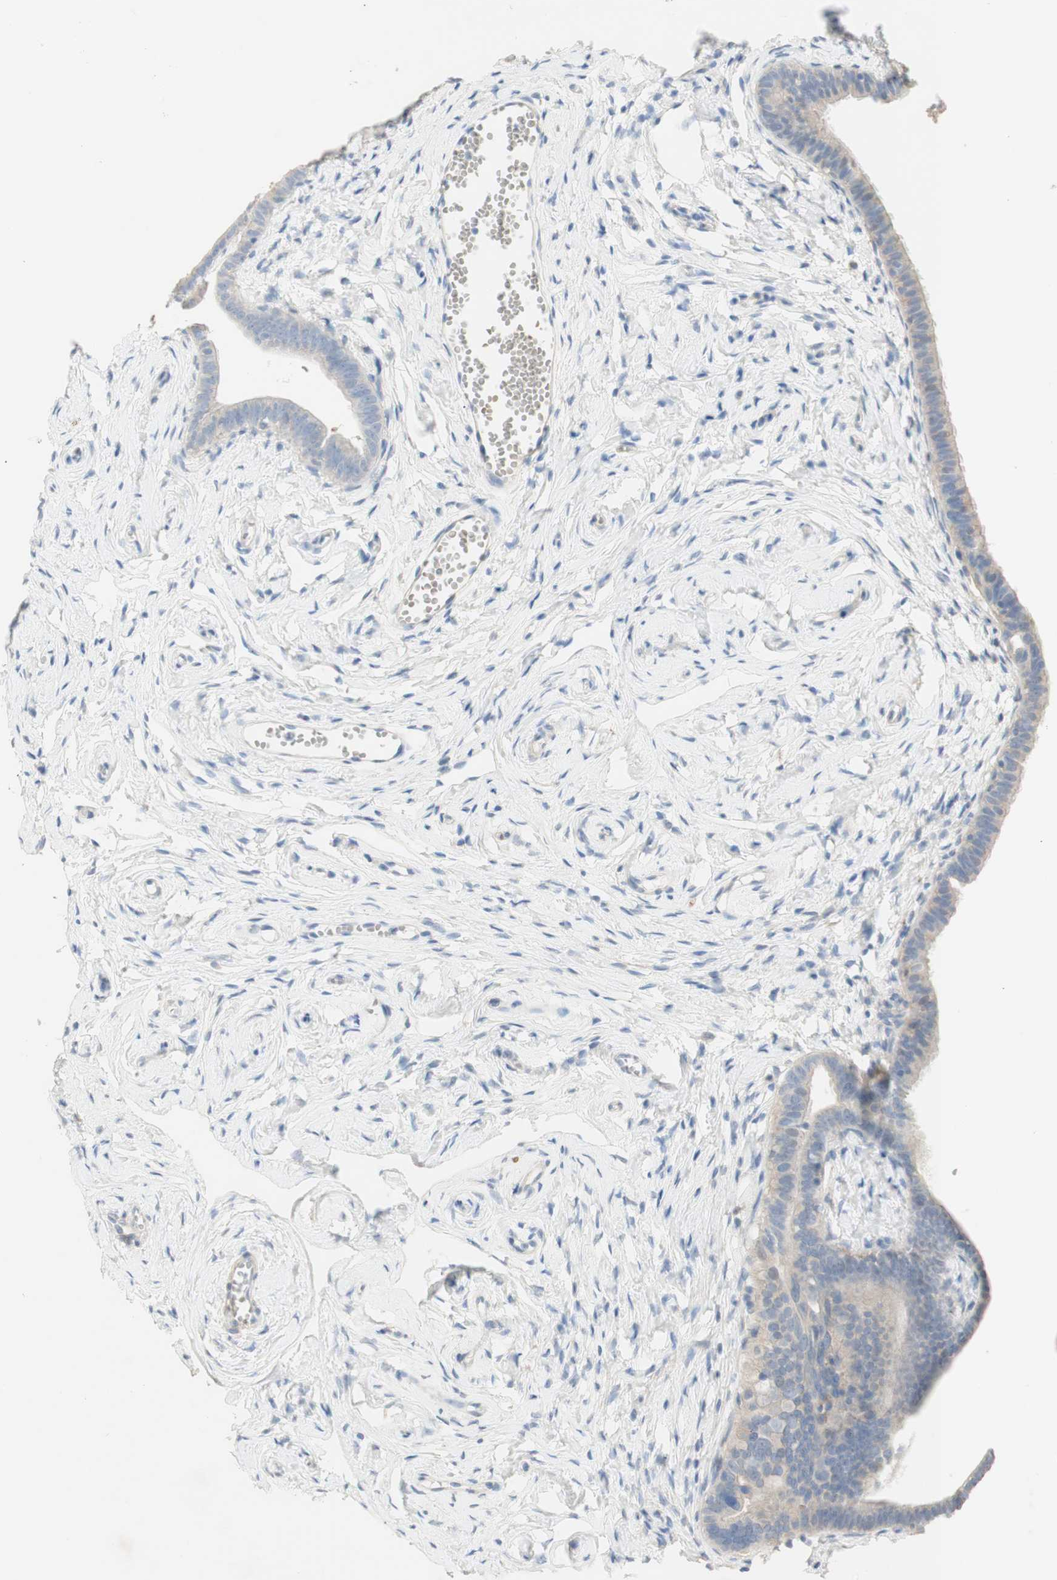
{"staining": {"intensity": "weak", "quantity": "25%-75%", "location": "cytoplasmic/membranous"}, "tissue": "fallopian tube", "cell_type": "Glandular cells", "image_type": "normal", "snomed": [{"axis": "morphology", "description": "Normal tissue, NOS"}, {"axis": "topography", "description": "Fallopian tube"}], "caption": "Brown immunohistochemical staining in normal human fallopian tube shows weak cytoplasmic/membranous positivity in approximately 25%-75% of glandular cells. Using DAB (brown) and hematoxylin (blue) stains, captured at high magnification using brightfield microscopy.", "gene": "MANEA", "patient": {"sex": "female", "age": 71}}